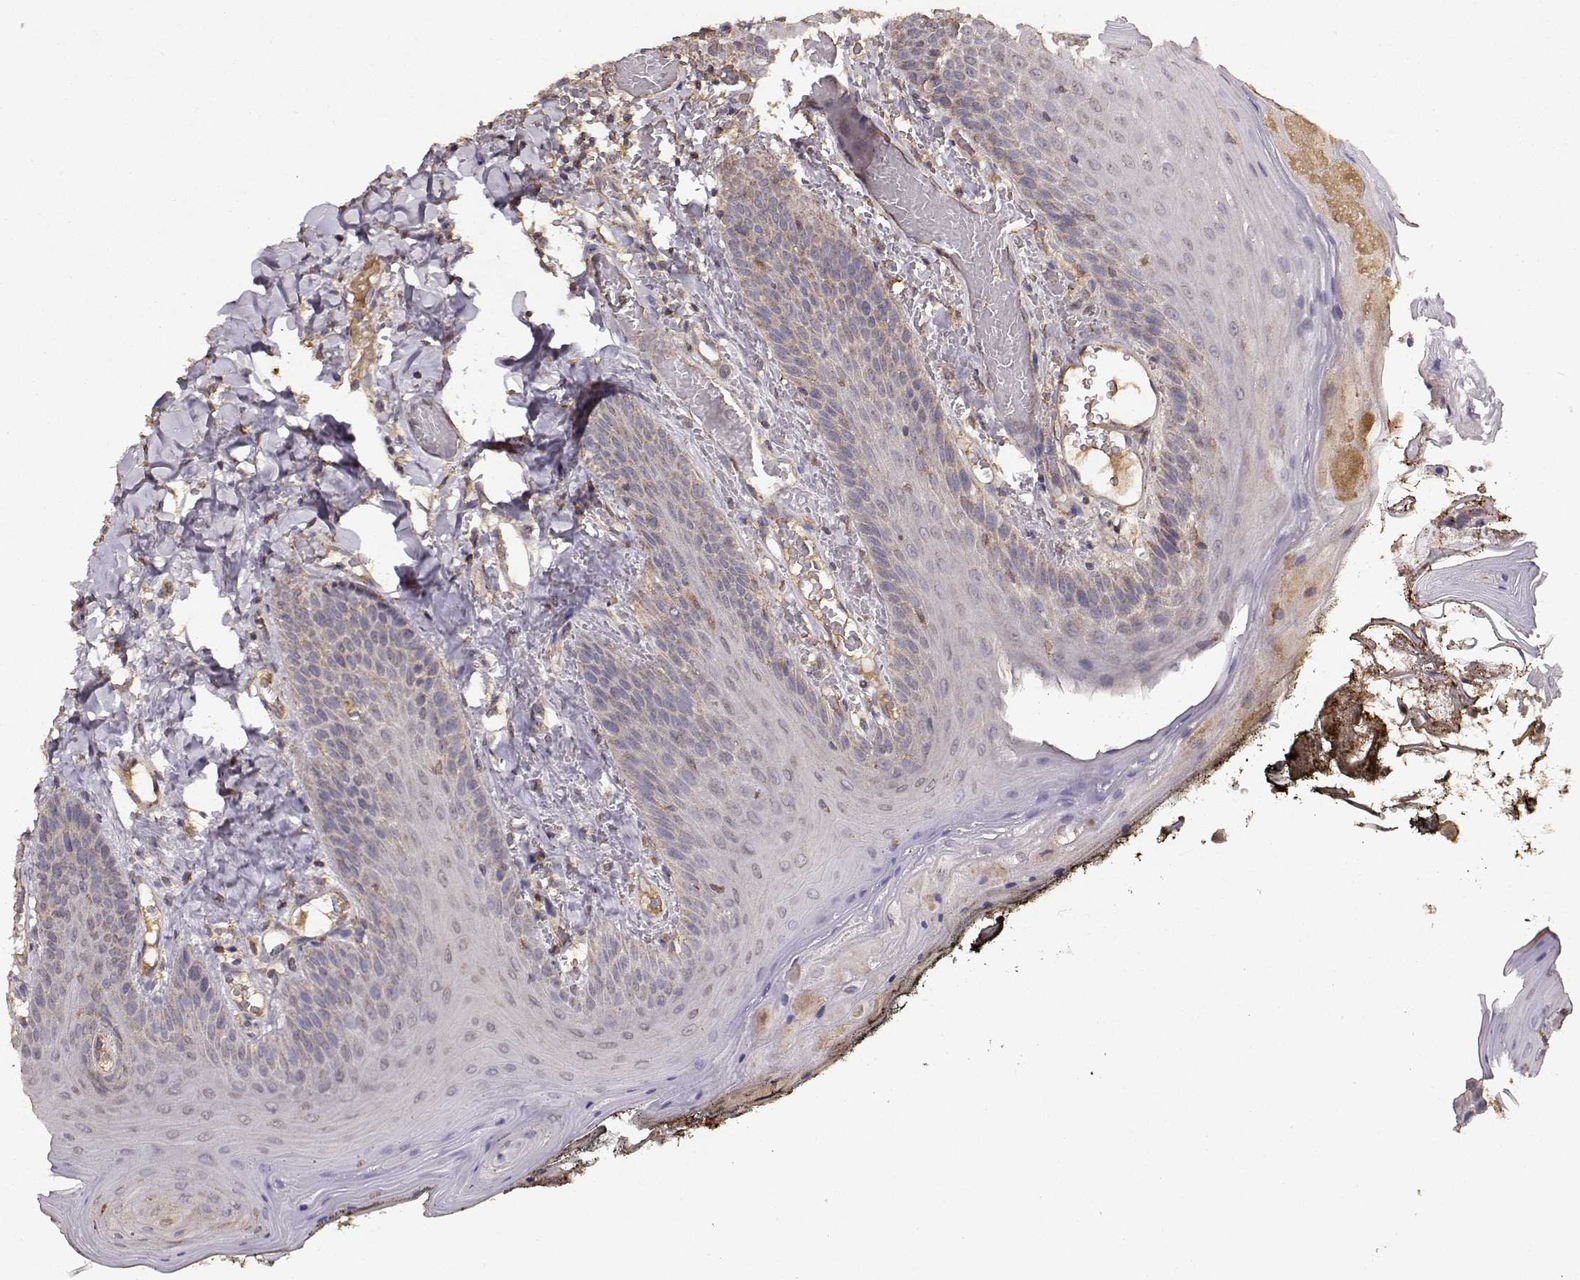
{"staining": {"intensity": "negative", "quantity": "none", "location": "none"}, "tissue": "oral mucosa", "cell_type": "Squamous epithelial cells", "image_type": "normal", "snomed": [{"axis": "morphology", "description": "Normal tissue, NOS"}, {"axis": "topography", "description": "Oral tissue"}], "caption": "Immunohistochemistry histopathology image of benign oral mucosa stained for a protein (brown), which displays no staining in squamous epithelial cells.", "gene": "TARS3", "patient": {"sex": "male", "age": 9}}